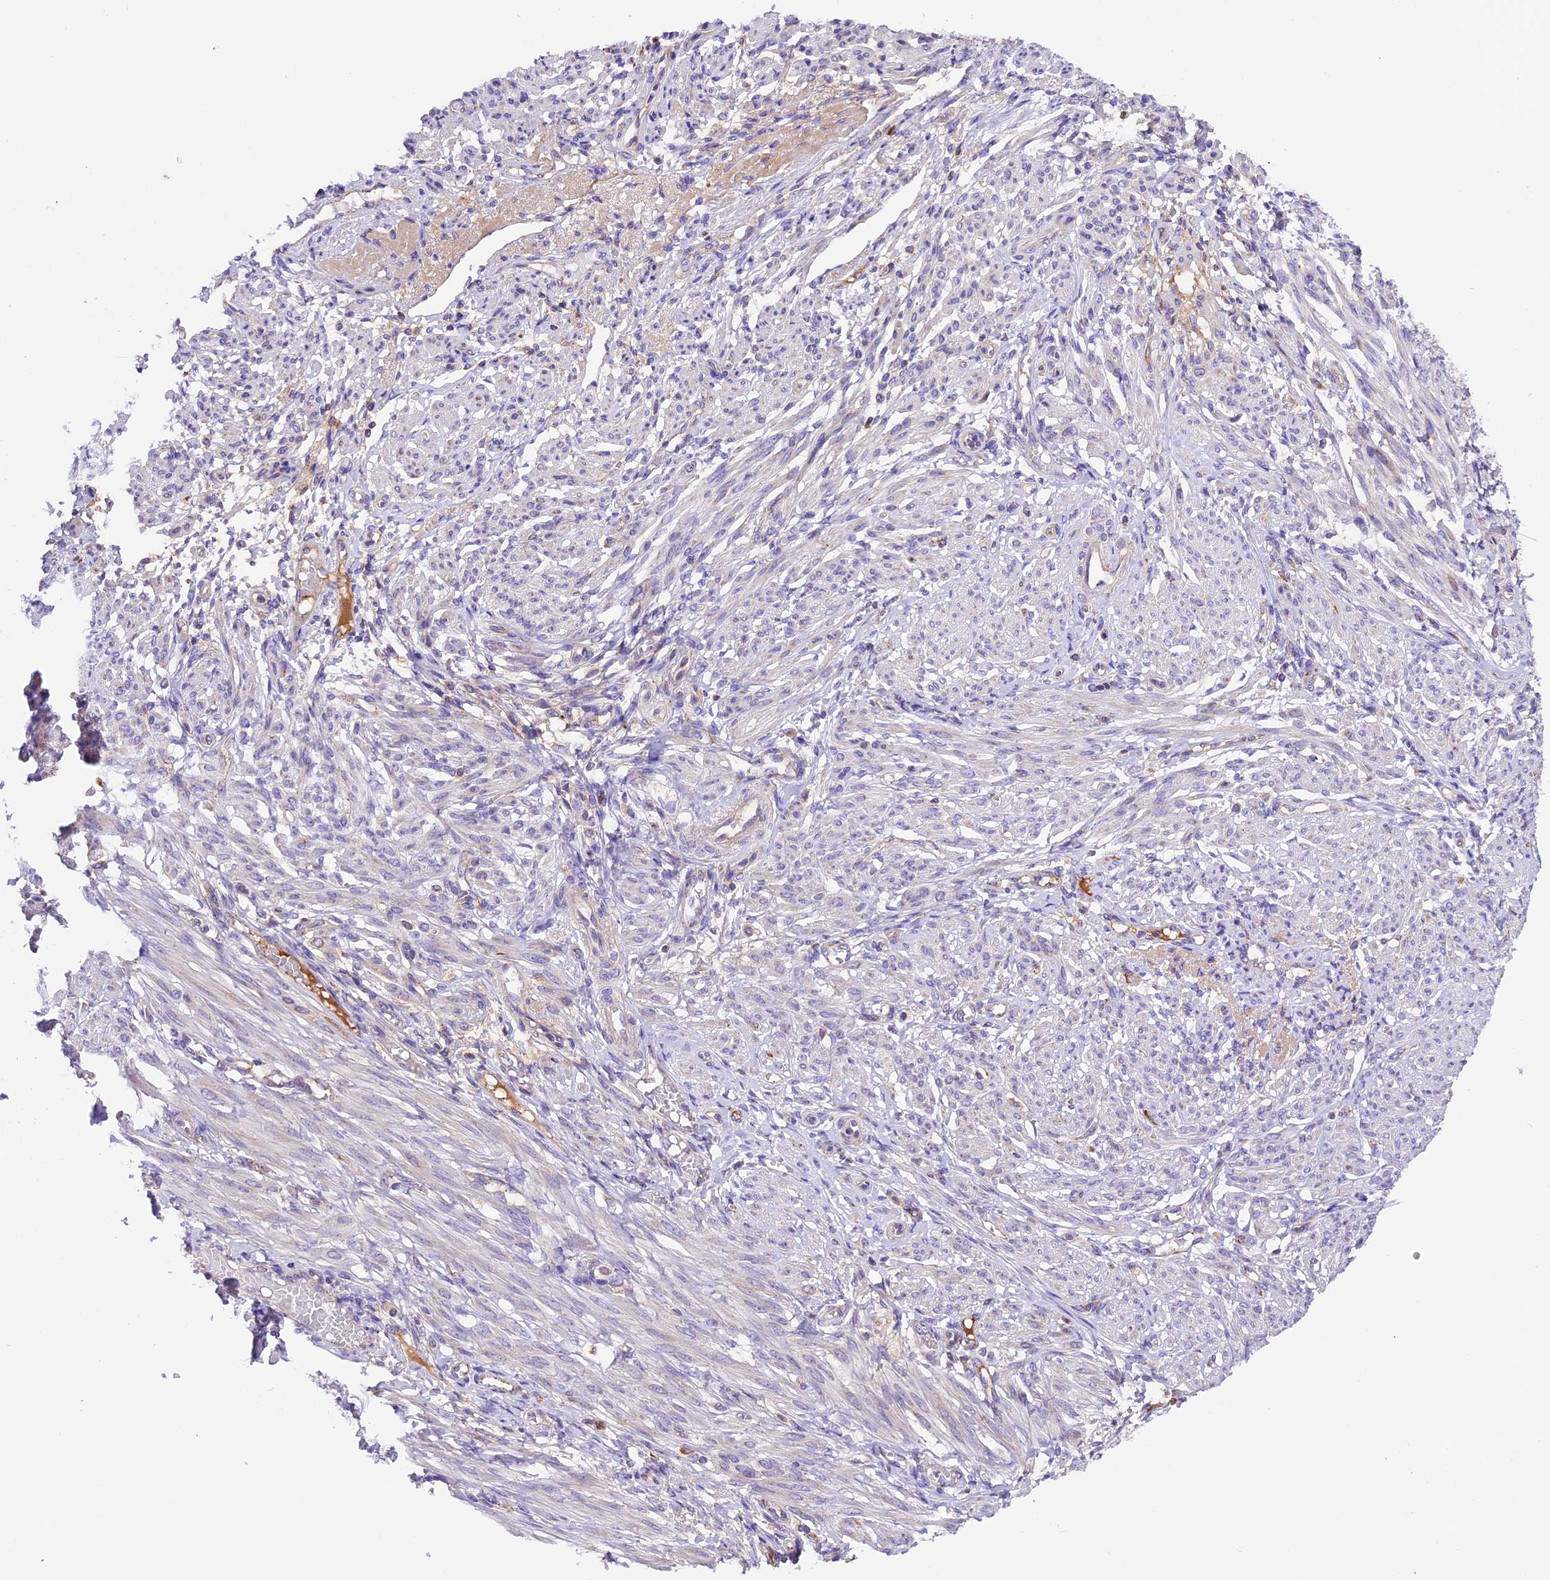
{"staining": {"intensity": "negative", "quantity": "none", "location": "none"}, "tissue": "smooth muscle", "cell_type": "Smooth muscle cells", "image_type": "normal", "snomed": [{"axis": "morphology", "description": "Normal tissue, NOS"}, {"axis": "topography", "description": "Smooth muscle"}], "caption": "Histopathology image shows no significant protein staining in smooth muscle cells of normal smooth muscle. (DAB (3,3'-diaminobenzidine) immunohistochemistry, high magnification).", "gene": "METTL22", "patient": {"sex": "female", "age": 39}}